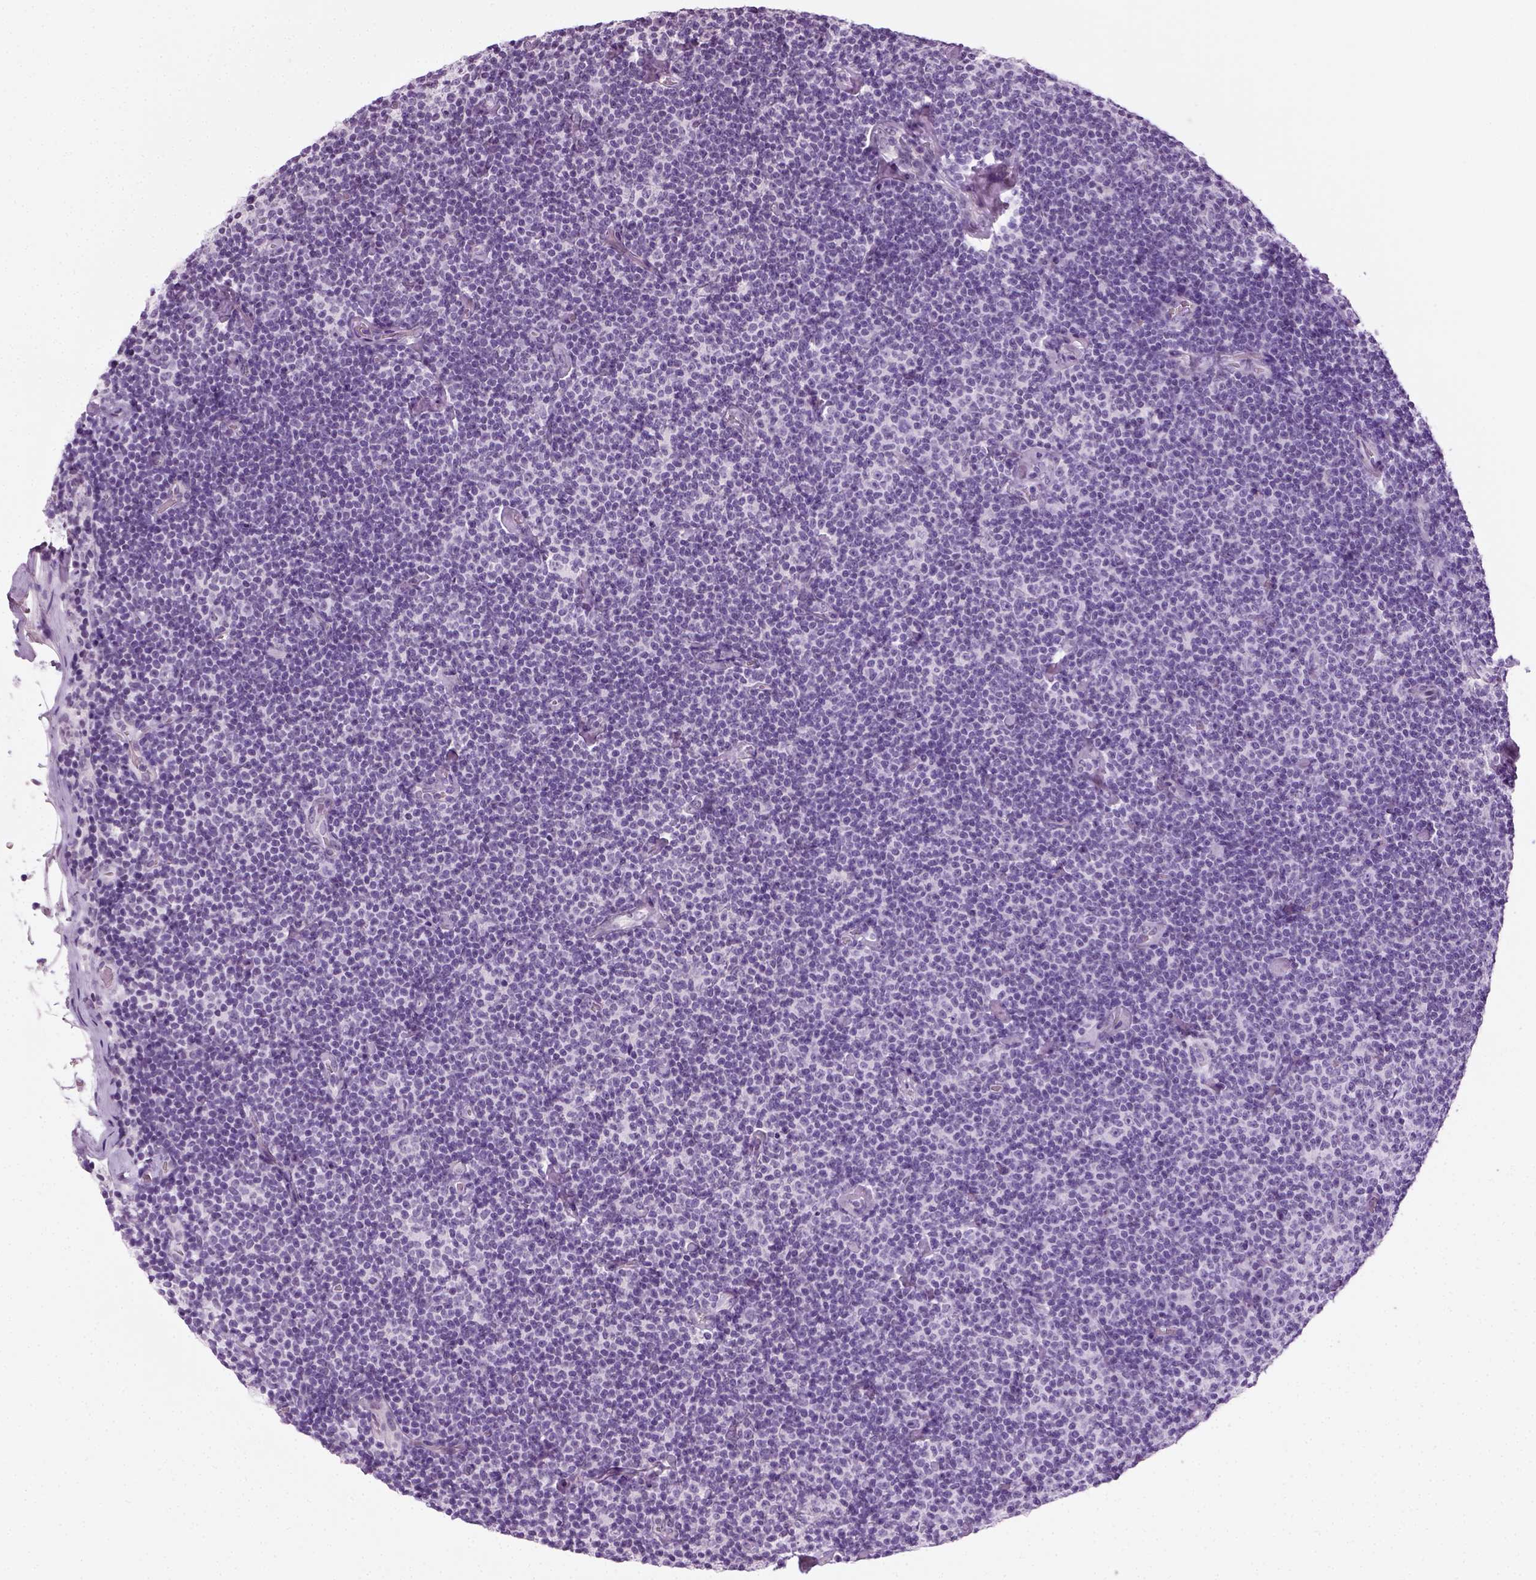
{"staining": {"intensity": "negative", "quantity": "none", "location": "none"}, "tissue": "lymphoma", "cell_type": "Tumor cells", "image_type": "cancer", "snomed": [{"axis": "morphology", "description": "Malignant lymphoma, non-Hodgkin's type, Low grade"}, {"axis": "topography", "description": "Lymph node"}], "caption": "Immunohistochemistry (IHC) image of neoplastic tissue: lymphoma stained with DAB reveals no significant protein staining in tumor cells.", "gene": "SPATA31E1", "patient": {"sex": "male", "age": 81}}